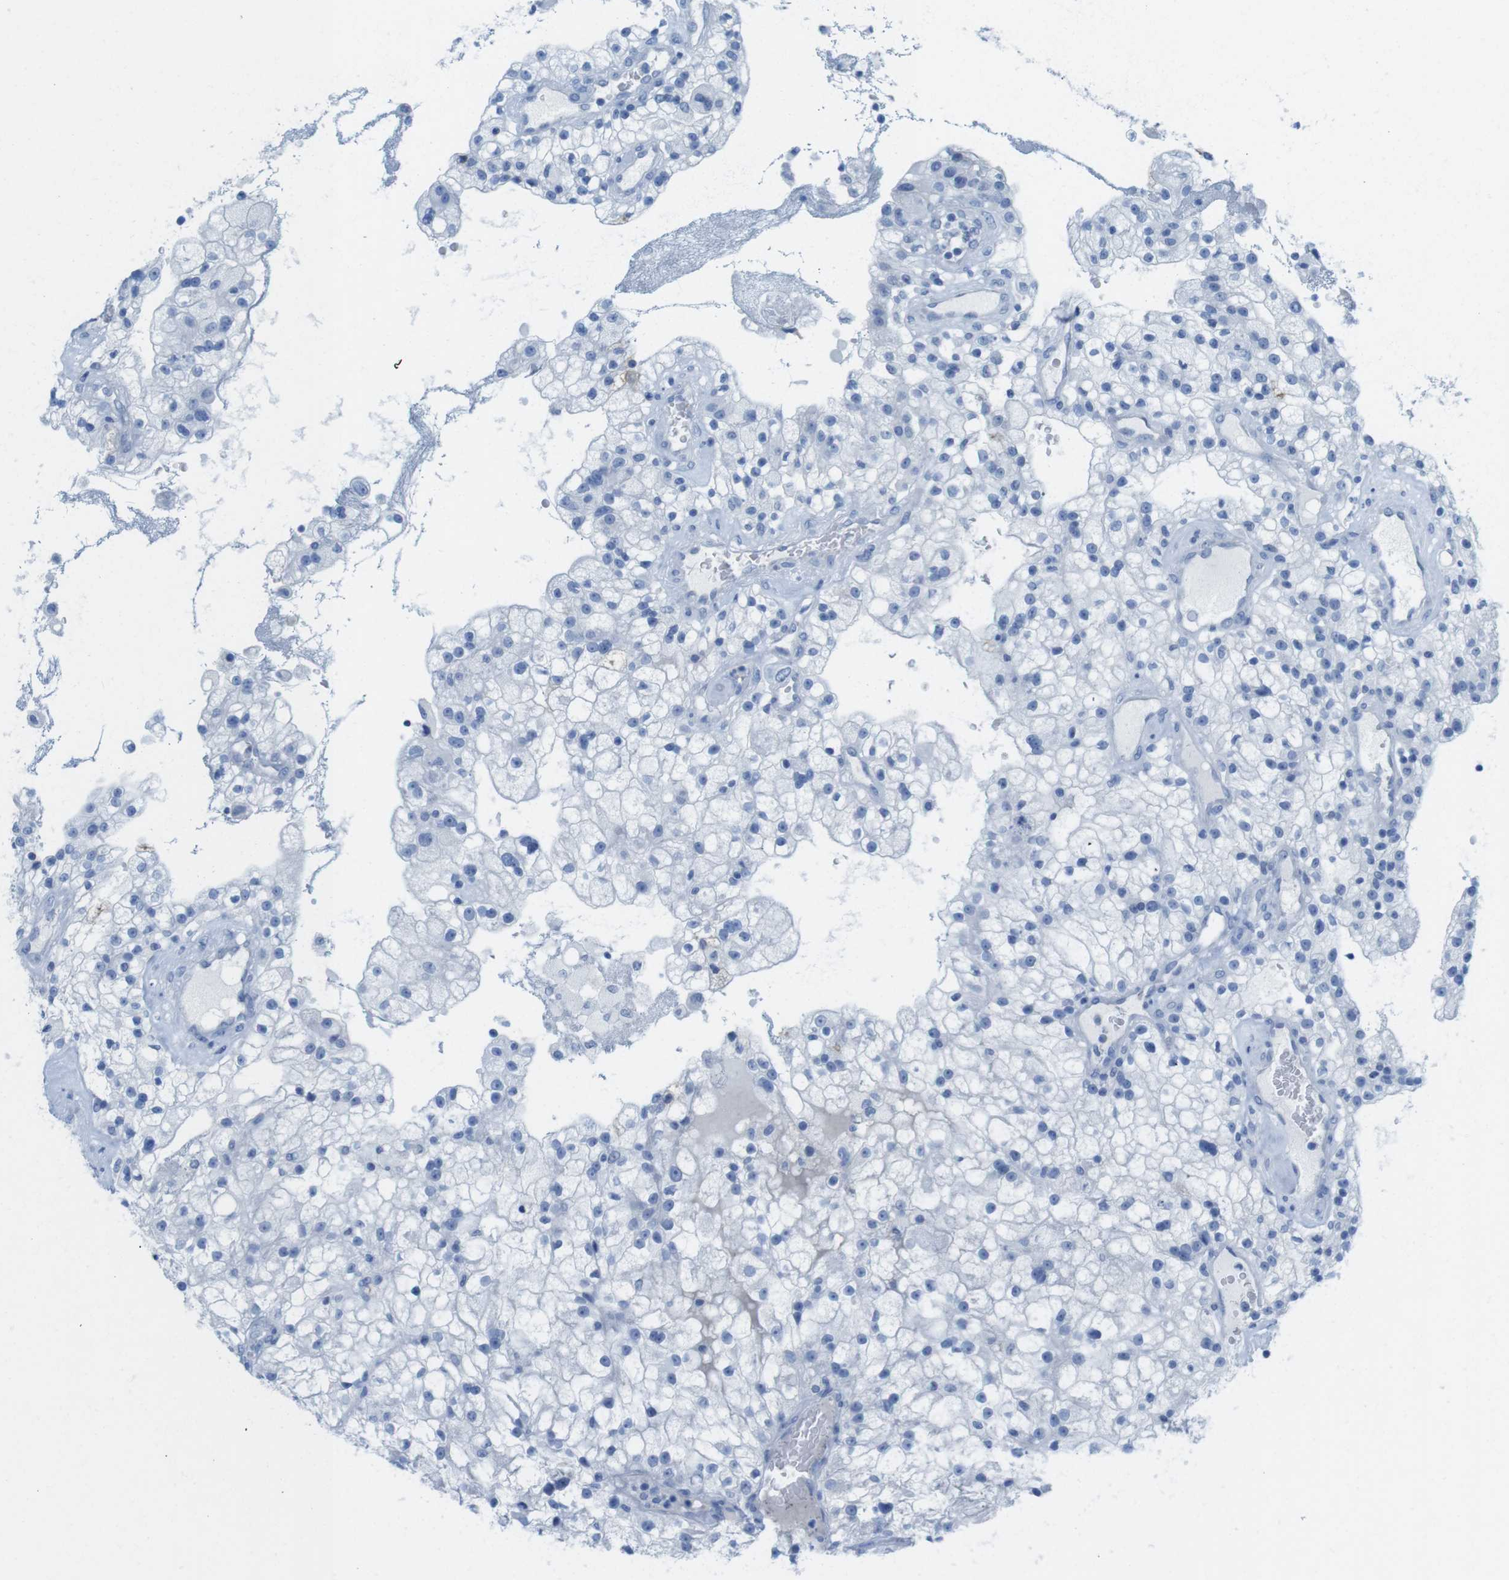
{"staining": {"intensity": "negative", "quantity": "none", "location": "none"}, "tissue": "renal cancer", "cell_type": "Tumor cells", "image_type": "cancer", "snomed": [{"axis": "morphology", "description": "Adenocarcinoma, NOS"}, {"axis": "topography", "description": "Kidney"}], "caption": "Tumor cells show no significant staining in renal adenocarcinoma.", "gene": "GAP43", "patient": {"sex": "female", "age": 52}}